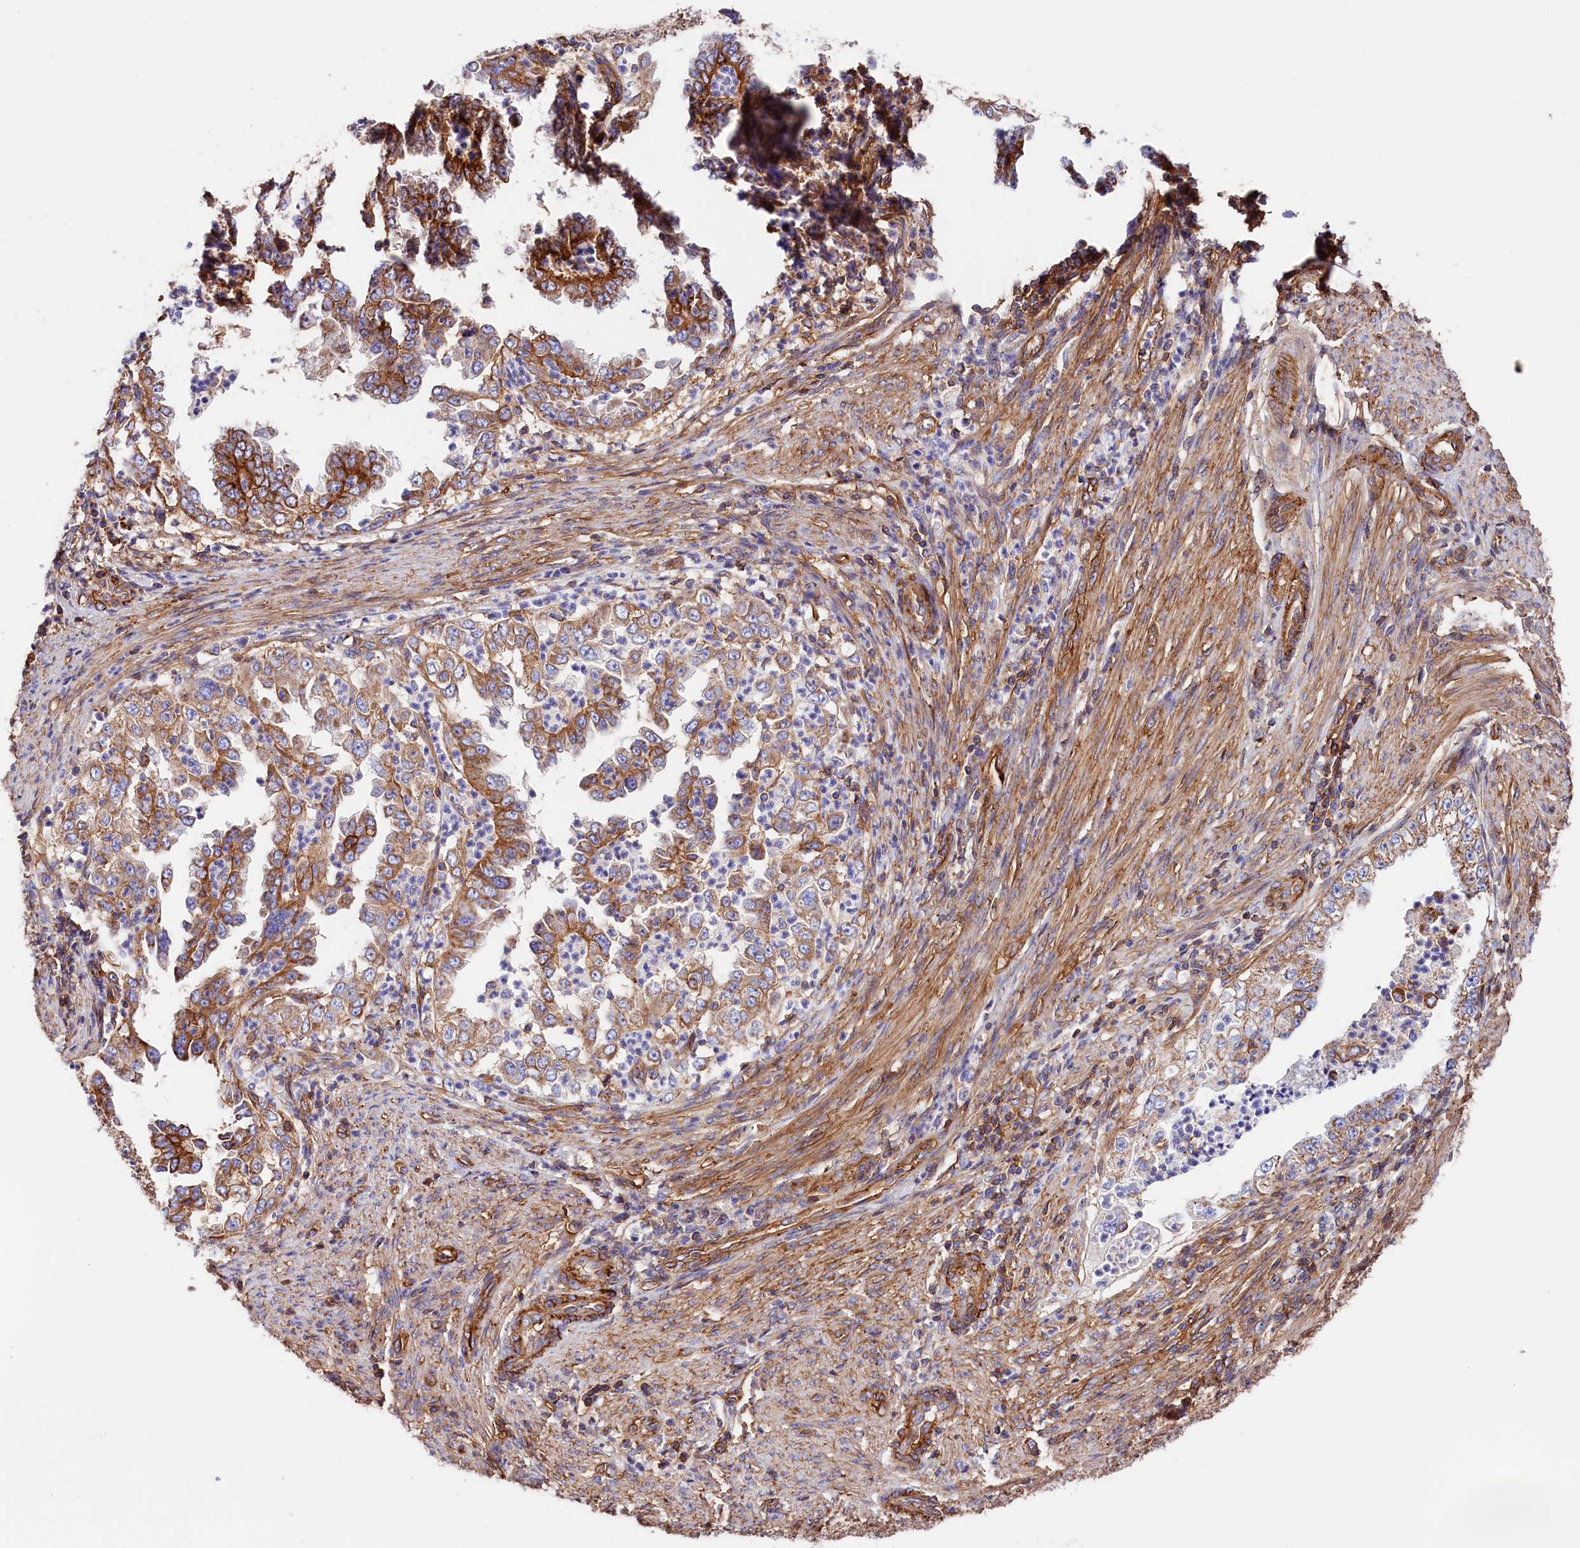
{"staining": {"intensity": "moderate", "quantity": ">75%", "location": "cytoplasmic/membranous"}, "tissue": "endometrial cancer", "cell_type": "Tumor cells", "image_type": "cancer", "snomed": [{"axis": "morphology", "description": "Adenocarcinoma, NOS"}, {"axis": "topography", "description": "Endometrium"}], "caption": "Adenocarcinoma (endometrial) stained with immunohistochemistry (IHC) shows moderate cytoplasmic/membranous staining in about >75% of tumor cells.", "gene": "ATP2B4", "patient": {"sex": "female", "age": 85}}